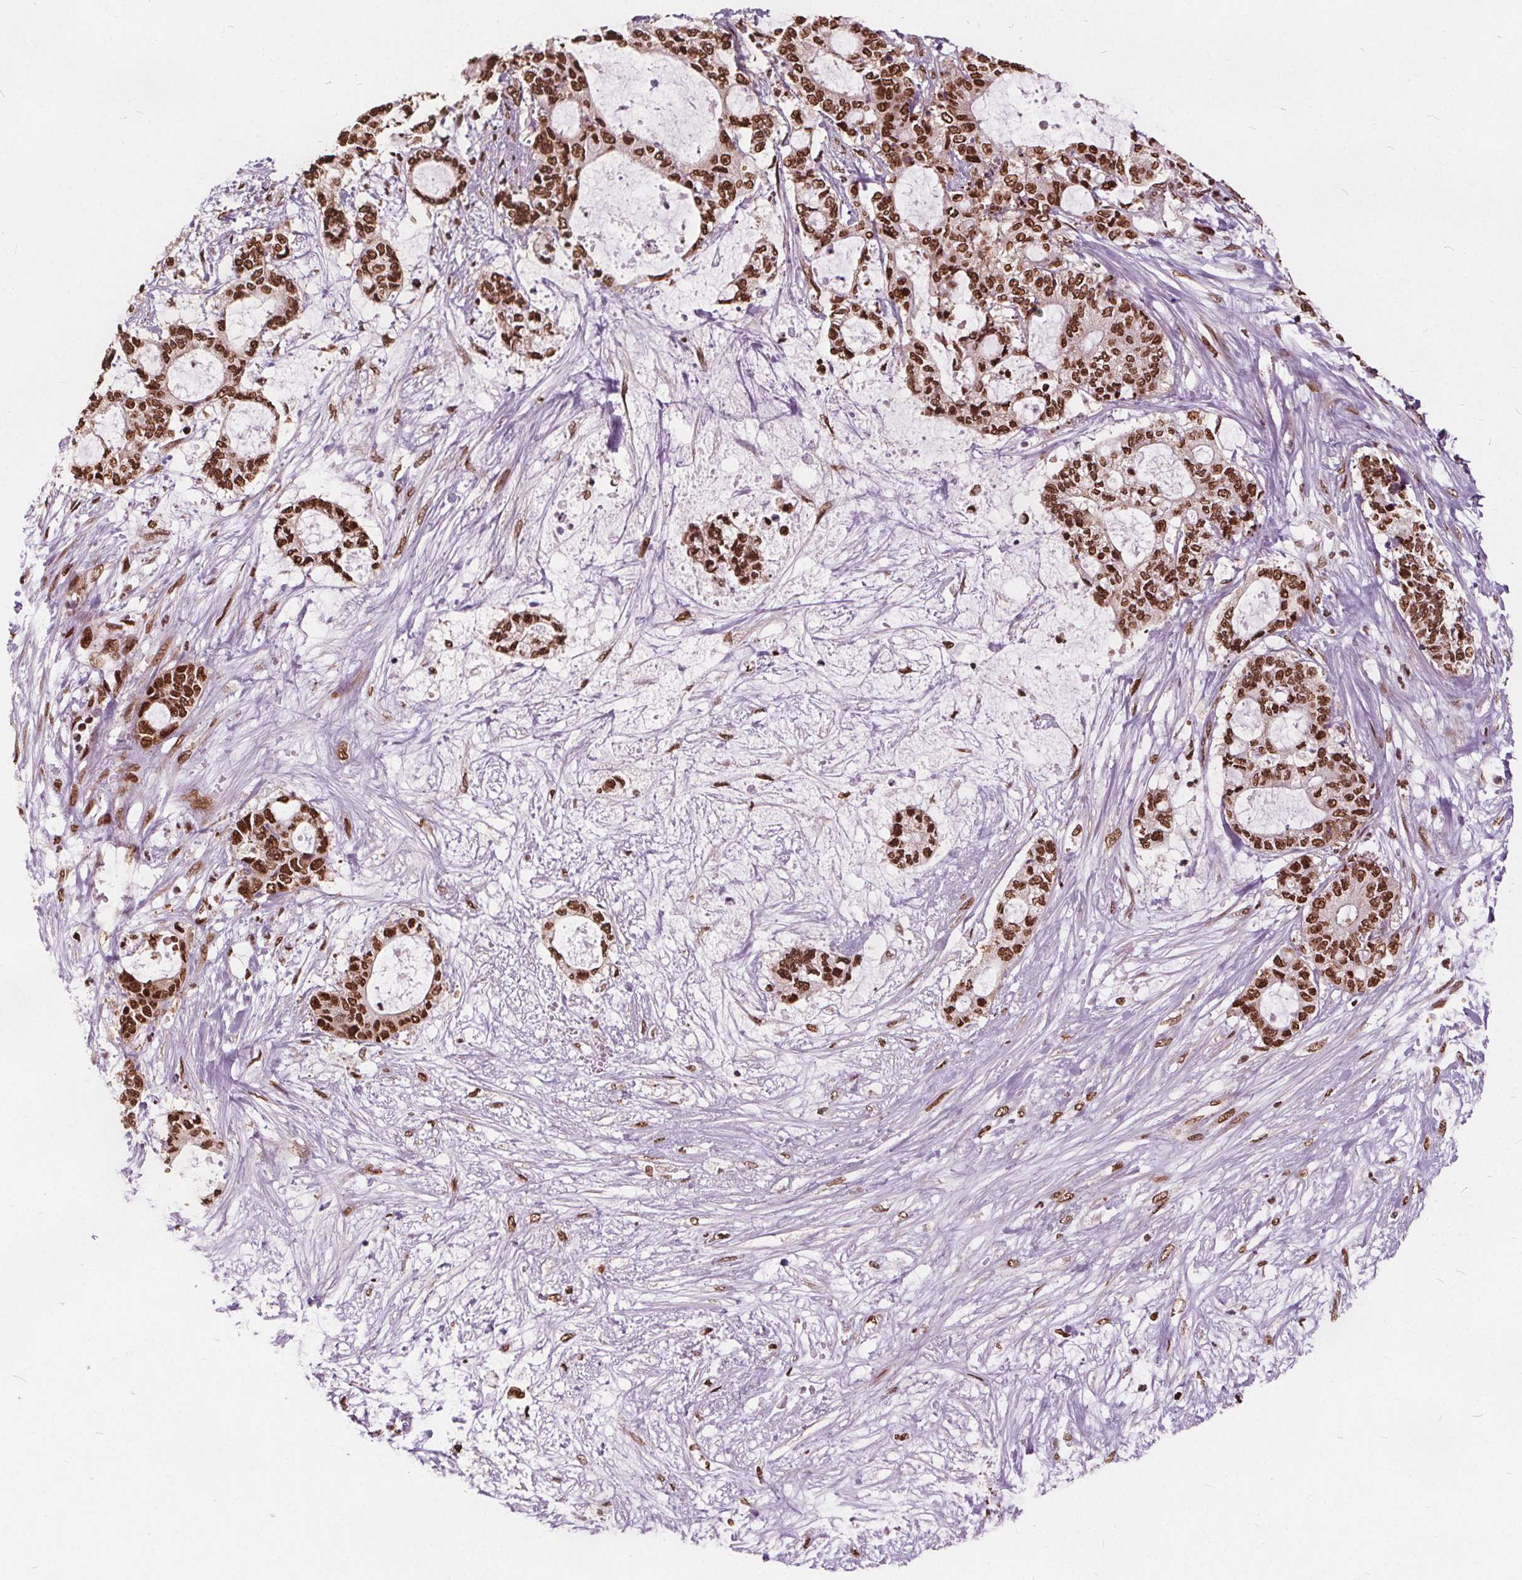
{"staining": {"intensity": "strong", "quantity": ">75%", "location": "nuclear"}, "tissue": "liver cancer", "cell_type": "Tumor cells", "image_type": "cancer", "snomed": [{"axis": "morphology", "description": "Normal tissue, NOS"}, {"axis": "morphology", "description": "Cholangiocarcinoma"}, {"axis": "topography", "description": "Liver"}, {"axis": "topography", "description": "Peripheral nerve tissue"}], "caption": "A micrograph of liver cancer stained for a protein reveals strong nuclear brown staining in tumor cells.", "gene": "ISLR2", "patient": {"sex": "female", "age": 73}}